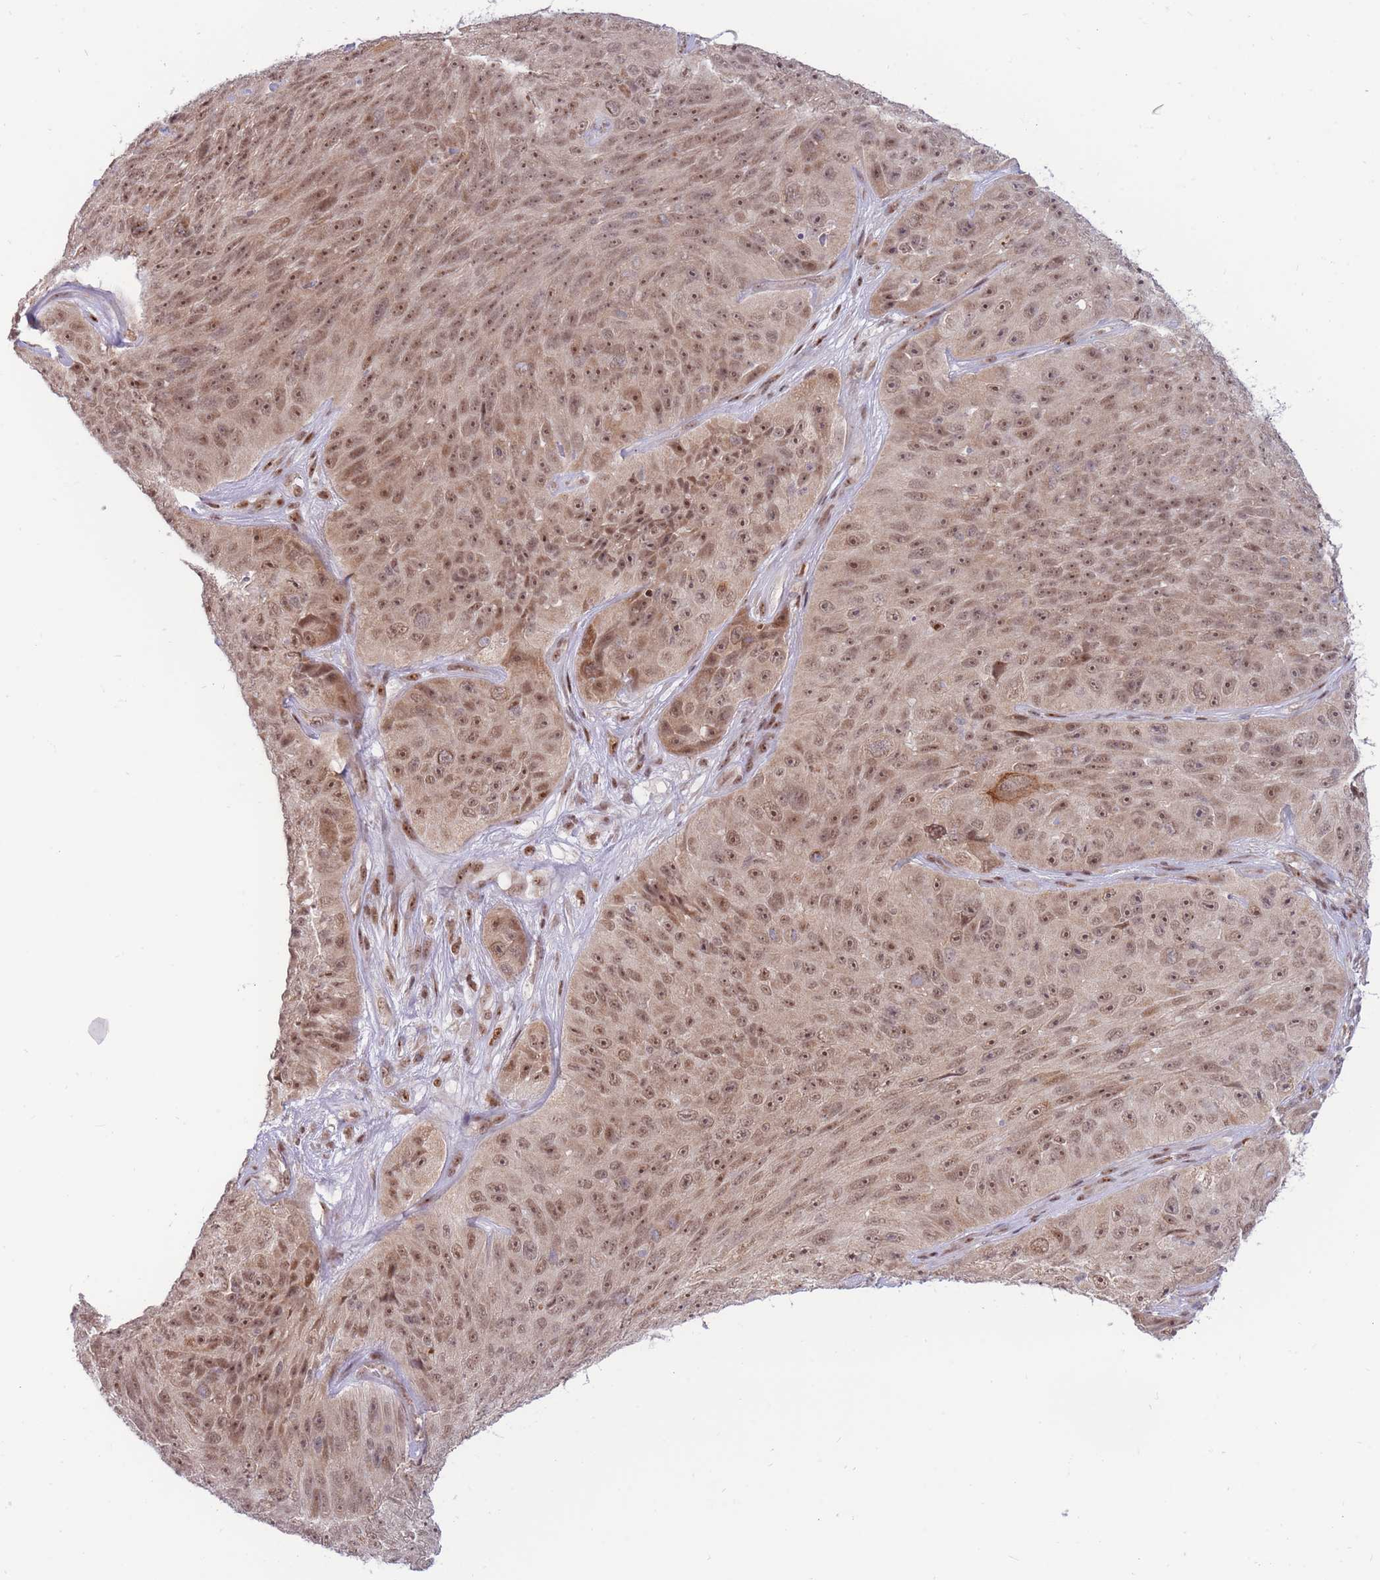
{"staining": {"intensity": "moderate", "quantity": ">75%", "location": "cytoplasmic/membranous,nuclear"}, "tissue": "skin cancer", "cell_type": "Tumor cells", "image_type": "cancer", "snomed": [{"axis": "morphology", "description": "Squamous cell carcinoma, NOS"}, {"axis": "topography", "description": "Skin"}], "caption": "This photomicrograph exhibits immunohistochemistry (IHC) staining of skin squamous cell carcinoma, with medium moderate cytoplasmic/membranous and nuclear positivity in approximately >75% of tumor cells.", "gene": "TARBP2", "patient": {"sex": "female", "age": 87}}